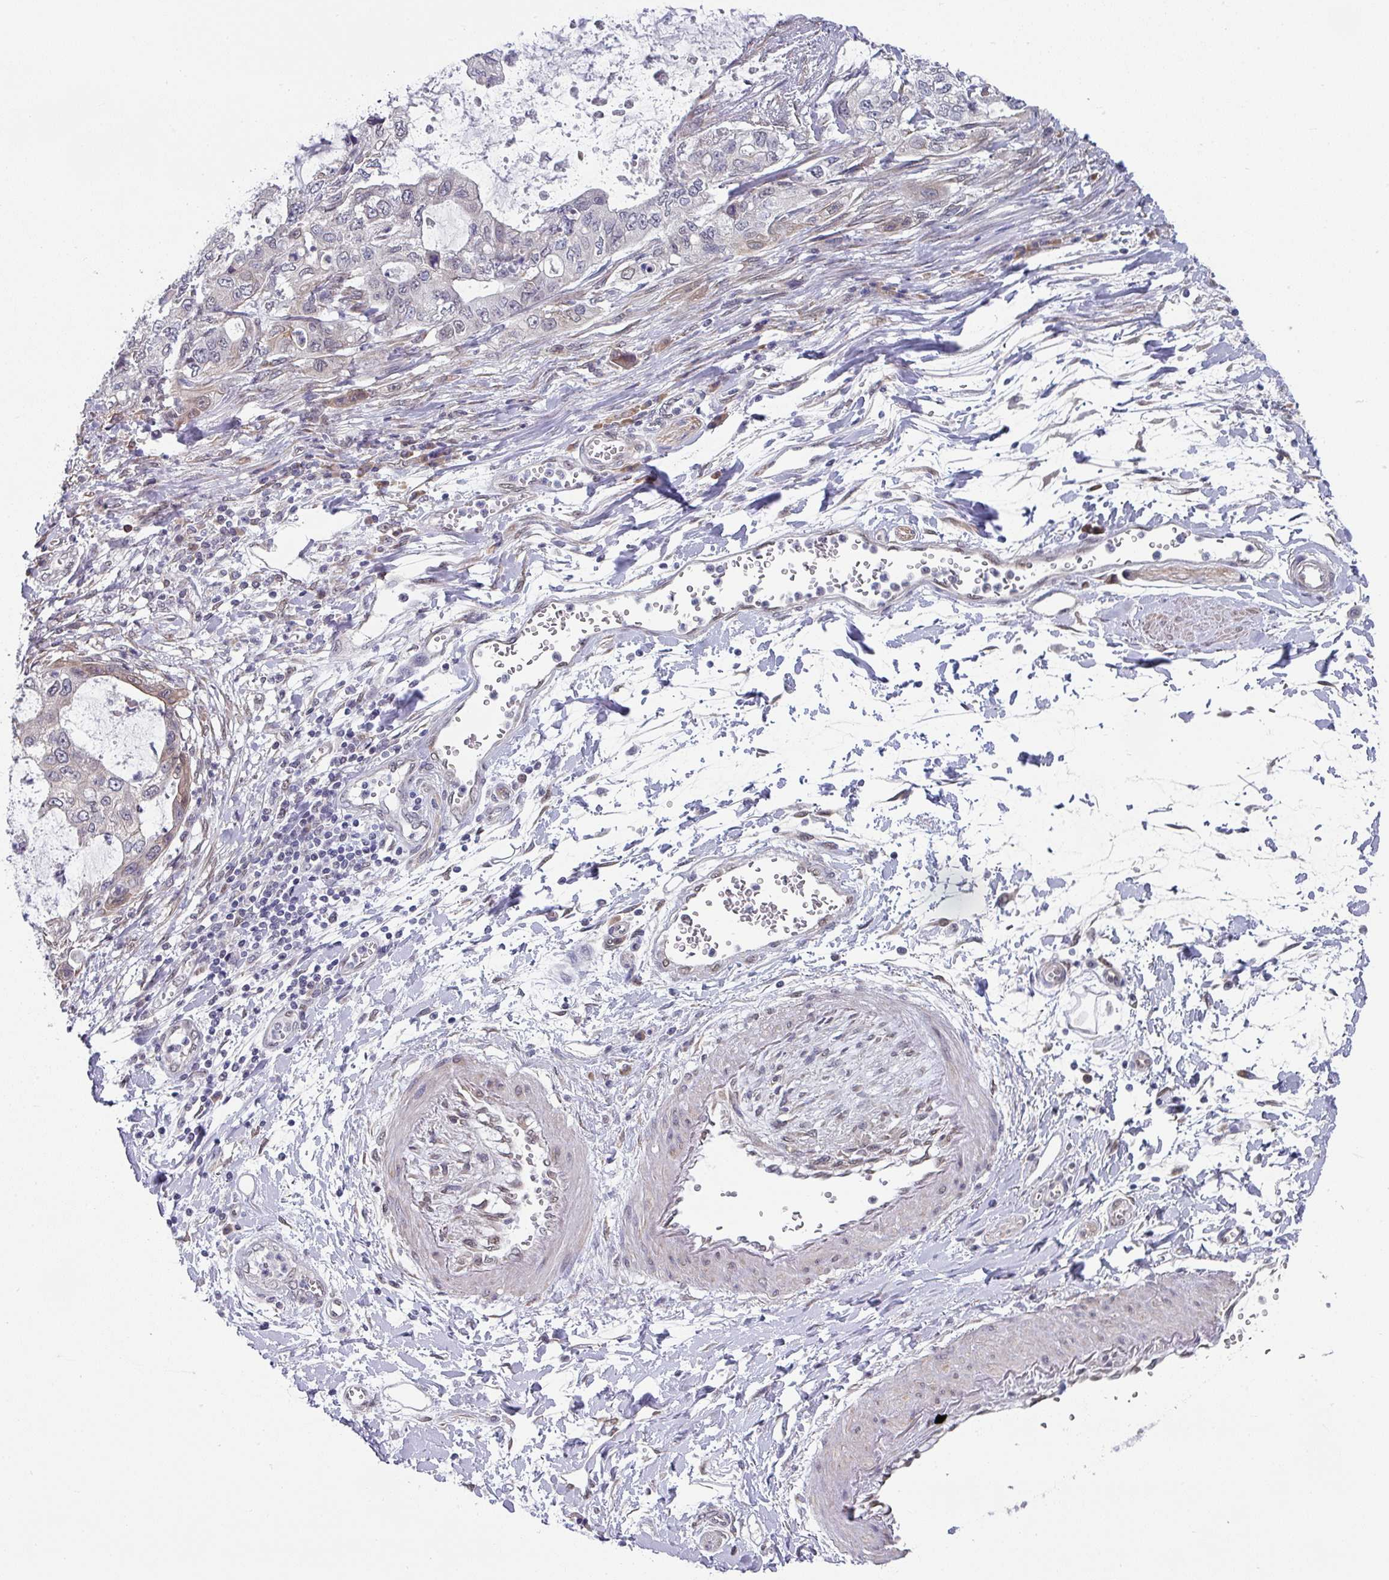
{"staining": {"intensity": "negative", "quantity": "none", "location": "none"}, "tissue": "stomach cancer", "cell_type": "Tumor cells", "image_type": "cancer", "snomed": [{"axis": "morphology", "description": "Adenocarcinoma, NOS"}, {"axis": "topography", "description": "Stomach, upper"}], "caption": "Human stomach cancer (adenocarcinoma) stained for a protein using immunohistochemistry (IHC) displays no positivity in tumor cells.", "gene": "TMED5", "patient": {"sex": "female", "age": 52}}